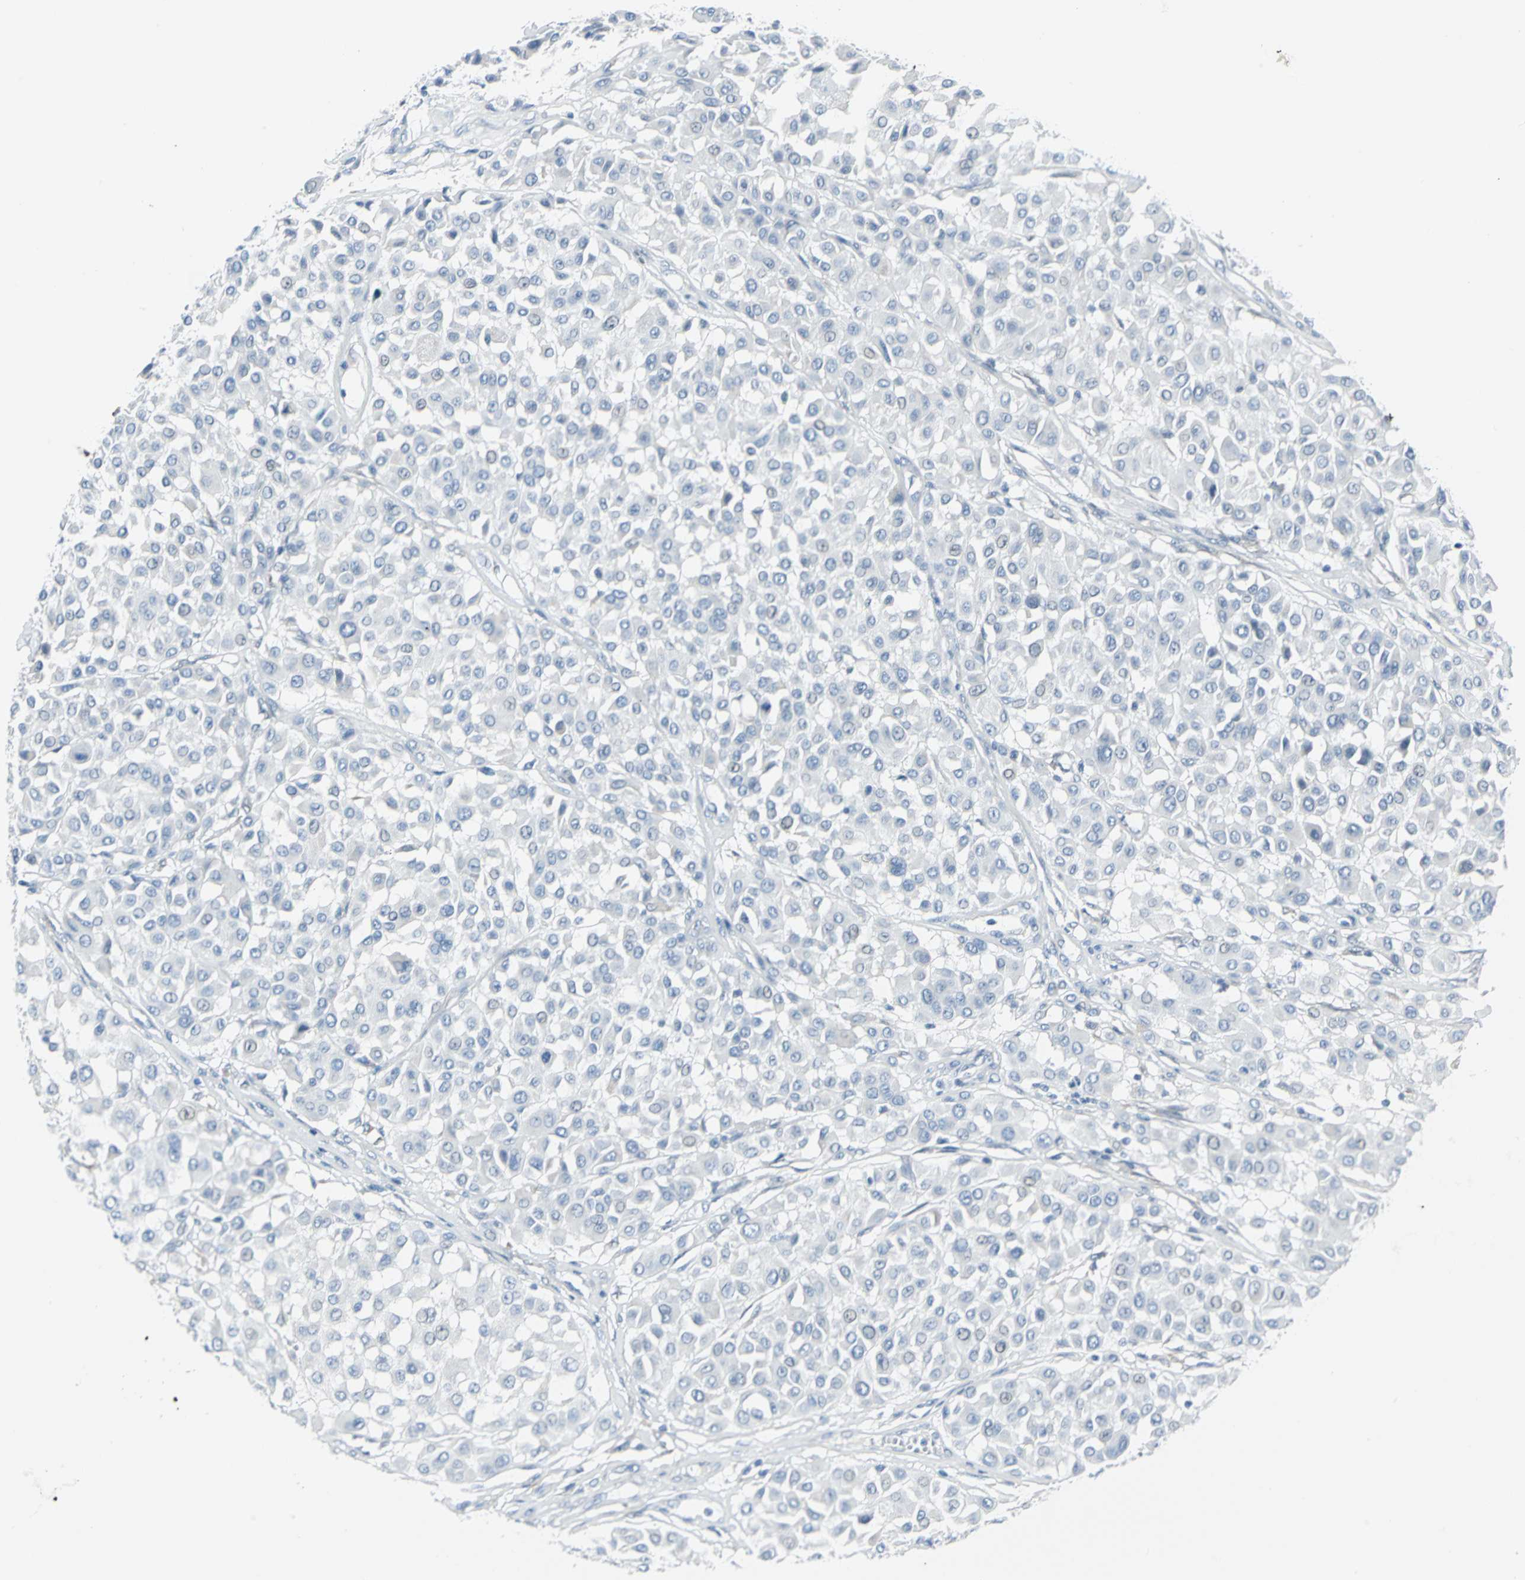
{"staining": {"intensity": "negative", "quantity": "none", "location": "none"}, "tissue": "melanoma", "cell_type": "Tumor cells", "image_type": "cancer", "snomed": [{"axis": "morphology", "description": "Malignant melanoma, Metastatic site"}, {"axis": "topography", "description": "Soft tissue"}], "caption": "Immunohistochemical staining of human melanoma displays no significant expression in tumor cells.", "gene": "CYB5A", "patient": {"sex": "male", "age": 41}}